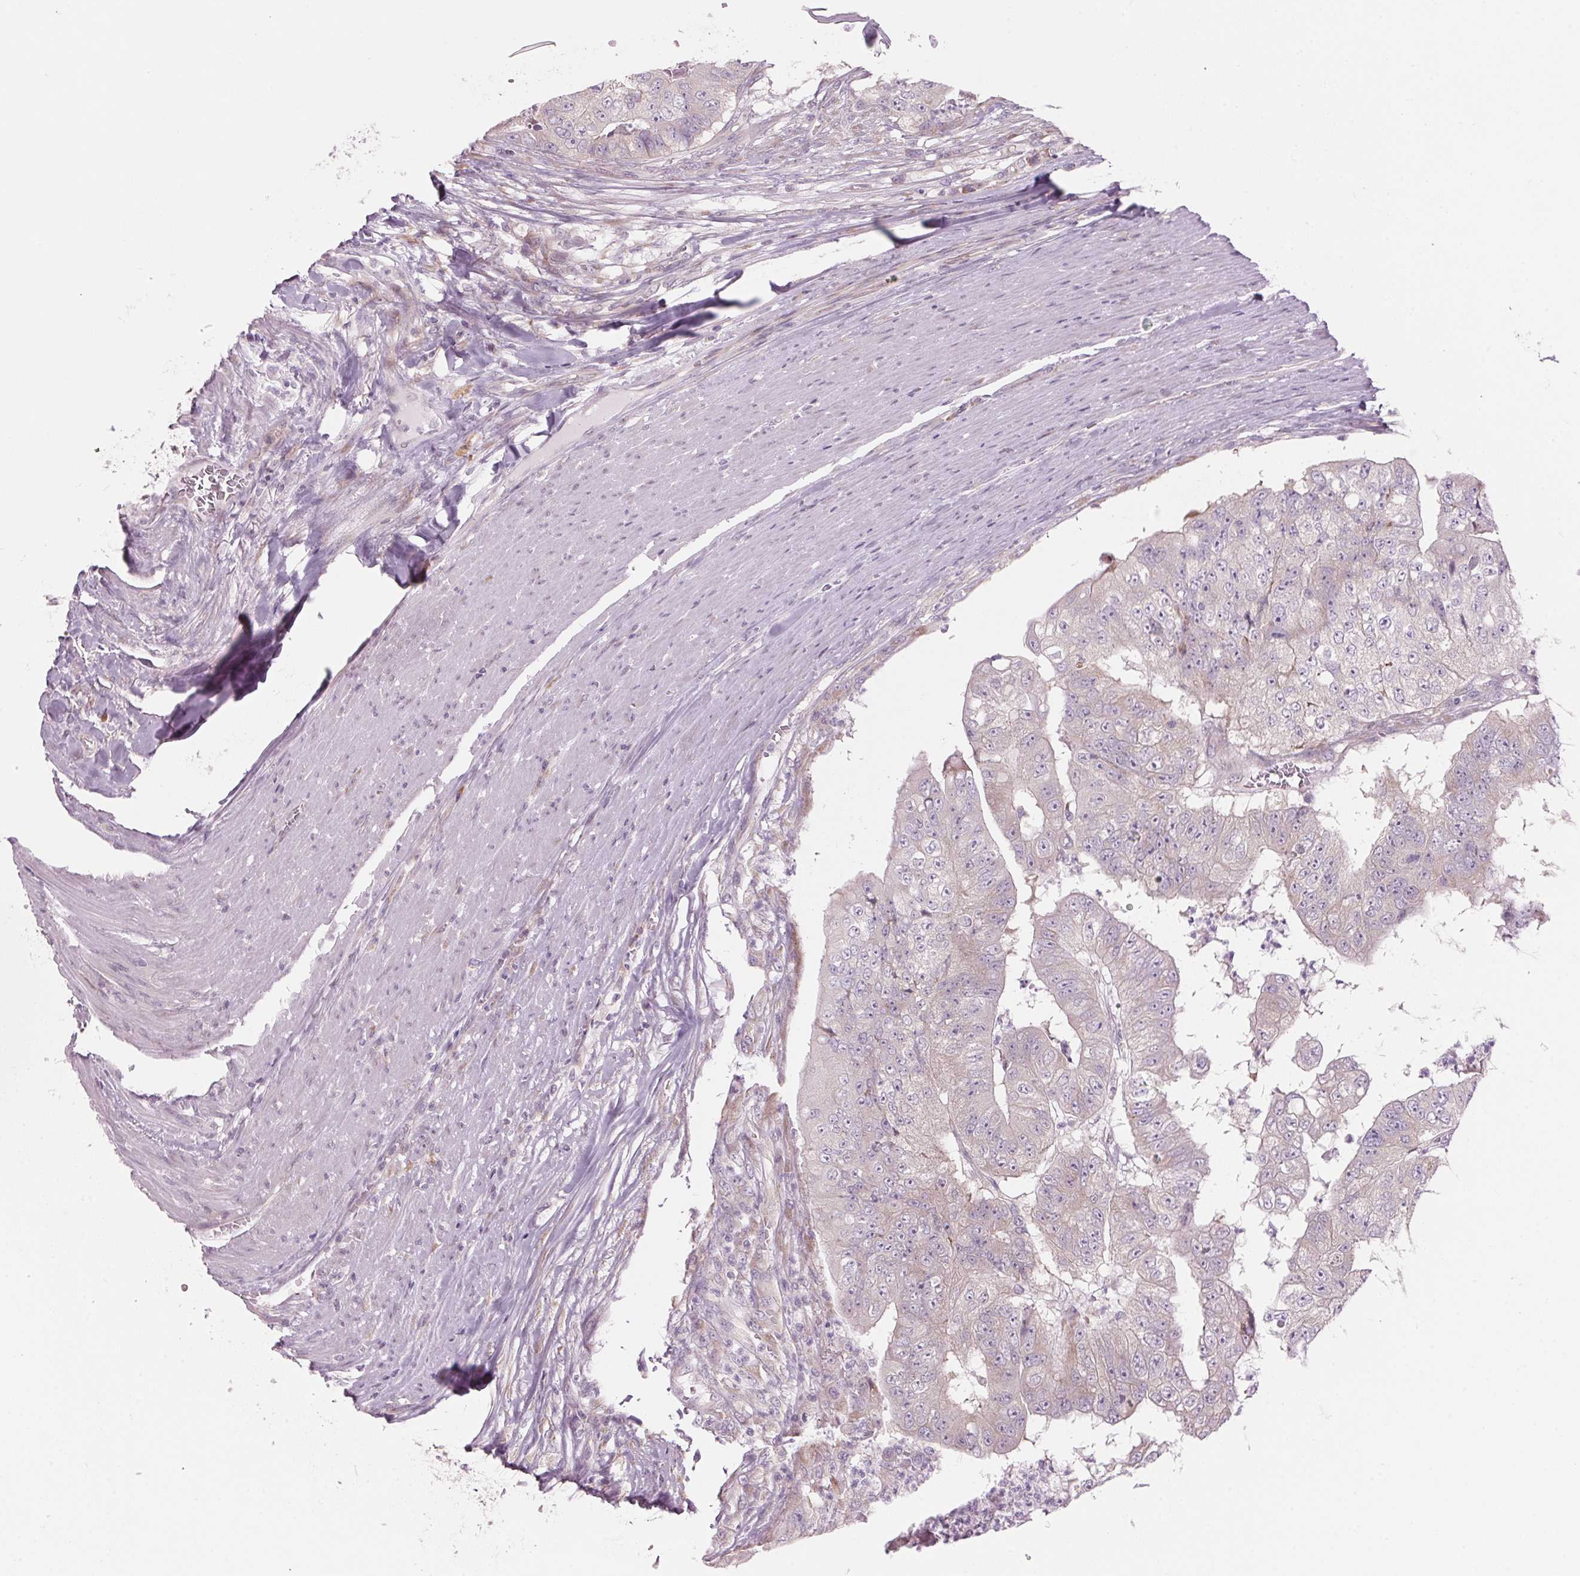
{"staining": {"intensity": "negative", "quantity": "none", "location": "none"}, "tissue": "colorectal cancer", "cell_type": "Tumor cells", "image_type": "cancer", "snomed": [{"axis": "morphology", "description": "Adenocarcinoma, NOS"}, {"axis": "topography", "description": "Colon"}], "caption": "This image is of colorectal cancer (adenocarcinoma) stained with IHC to label a protein in brown with the nuclei are counter-stained blue. There is no expression in tumor cells.", "gene": "GNMT", "patient": {"sex": "female", "age": 67}}